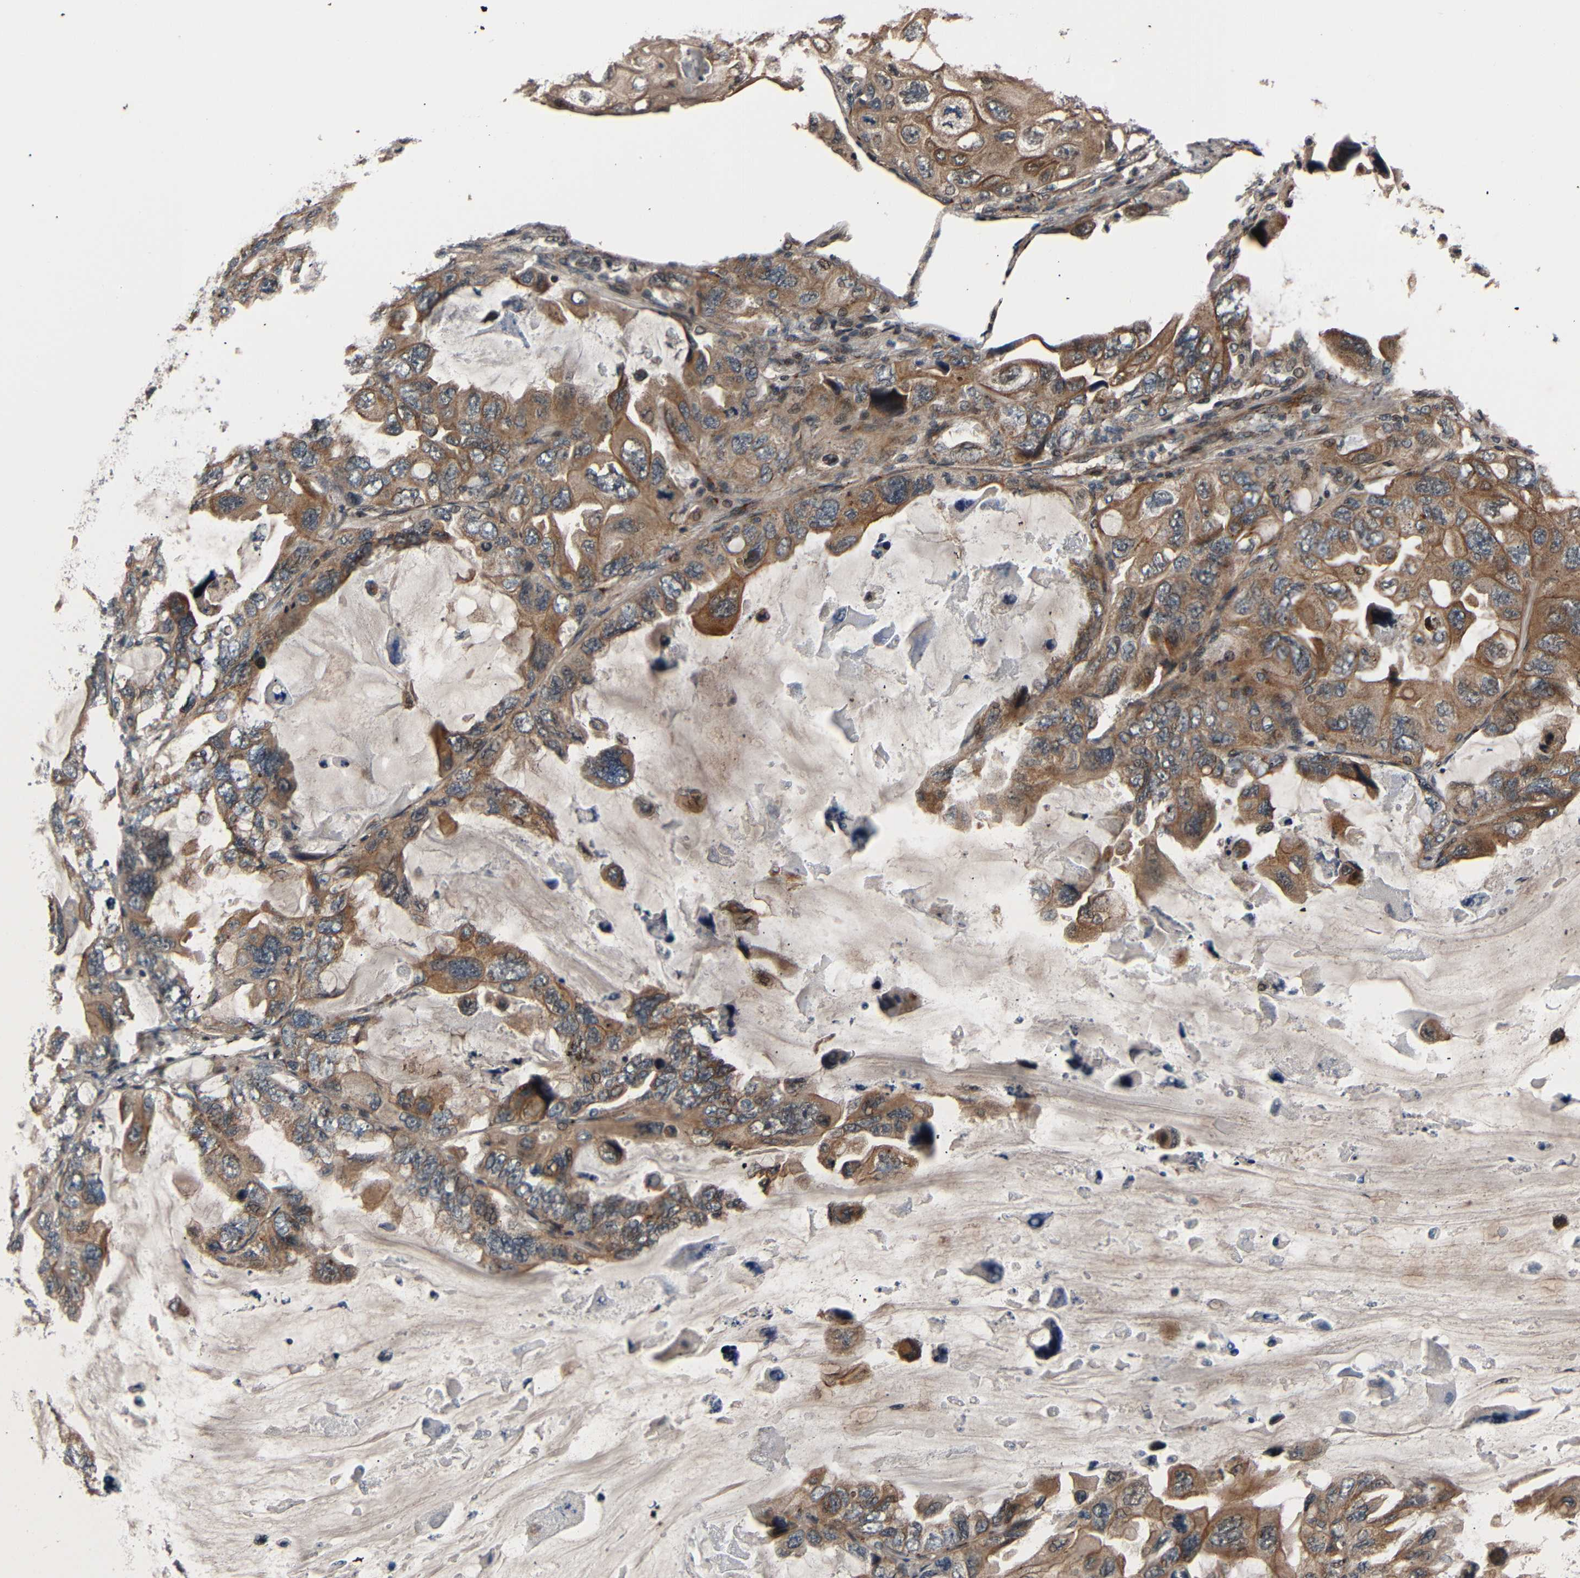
{"staining": {"intensity": "moderate", "quantity": ">75%", "location": "cytoplasmic/membranous"}, "tissue": "lung cancer", "cell_type": "Tumor cells", "image_type": "cancer", "snomed": [{"axis": "morphology", "description": "Squamous cell carcinoma, NOS"}, {"axis": "topography", "description": "Lung"}], "caption": "A brown stain labels moderate cytoplasmic/membranous positivity of a protein in human lung cancer (squamous cell carcinoma) tumor cells.", "gene": "AKAP9", "patient": {"sex": "female", "age": 73}}